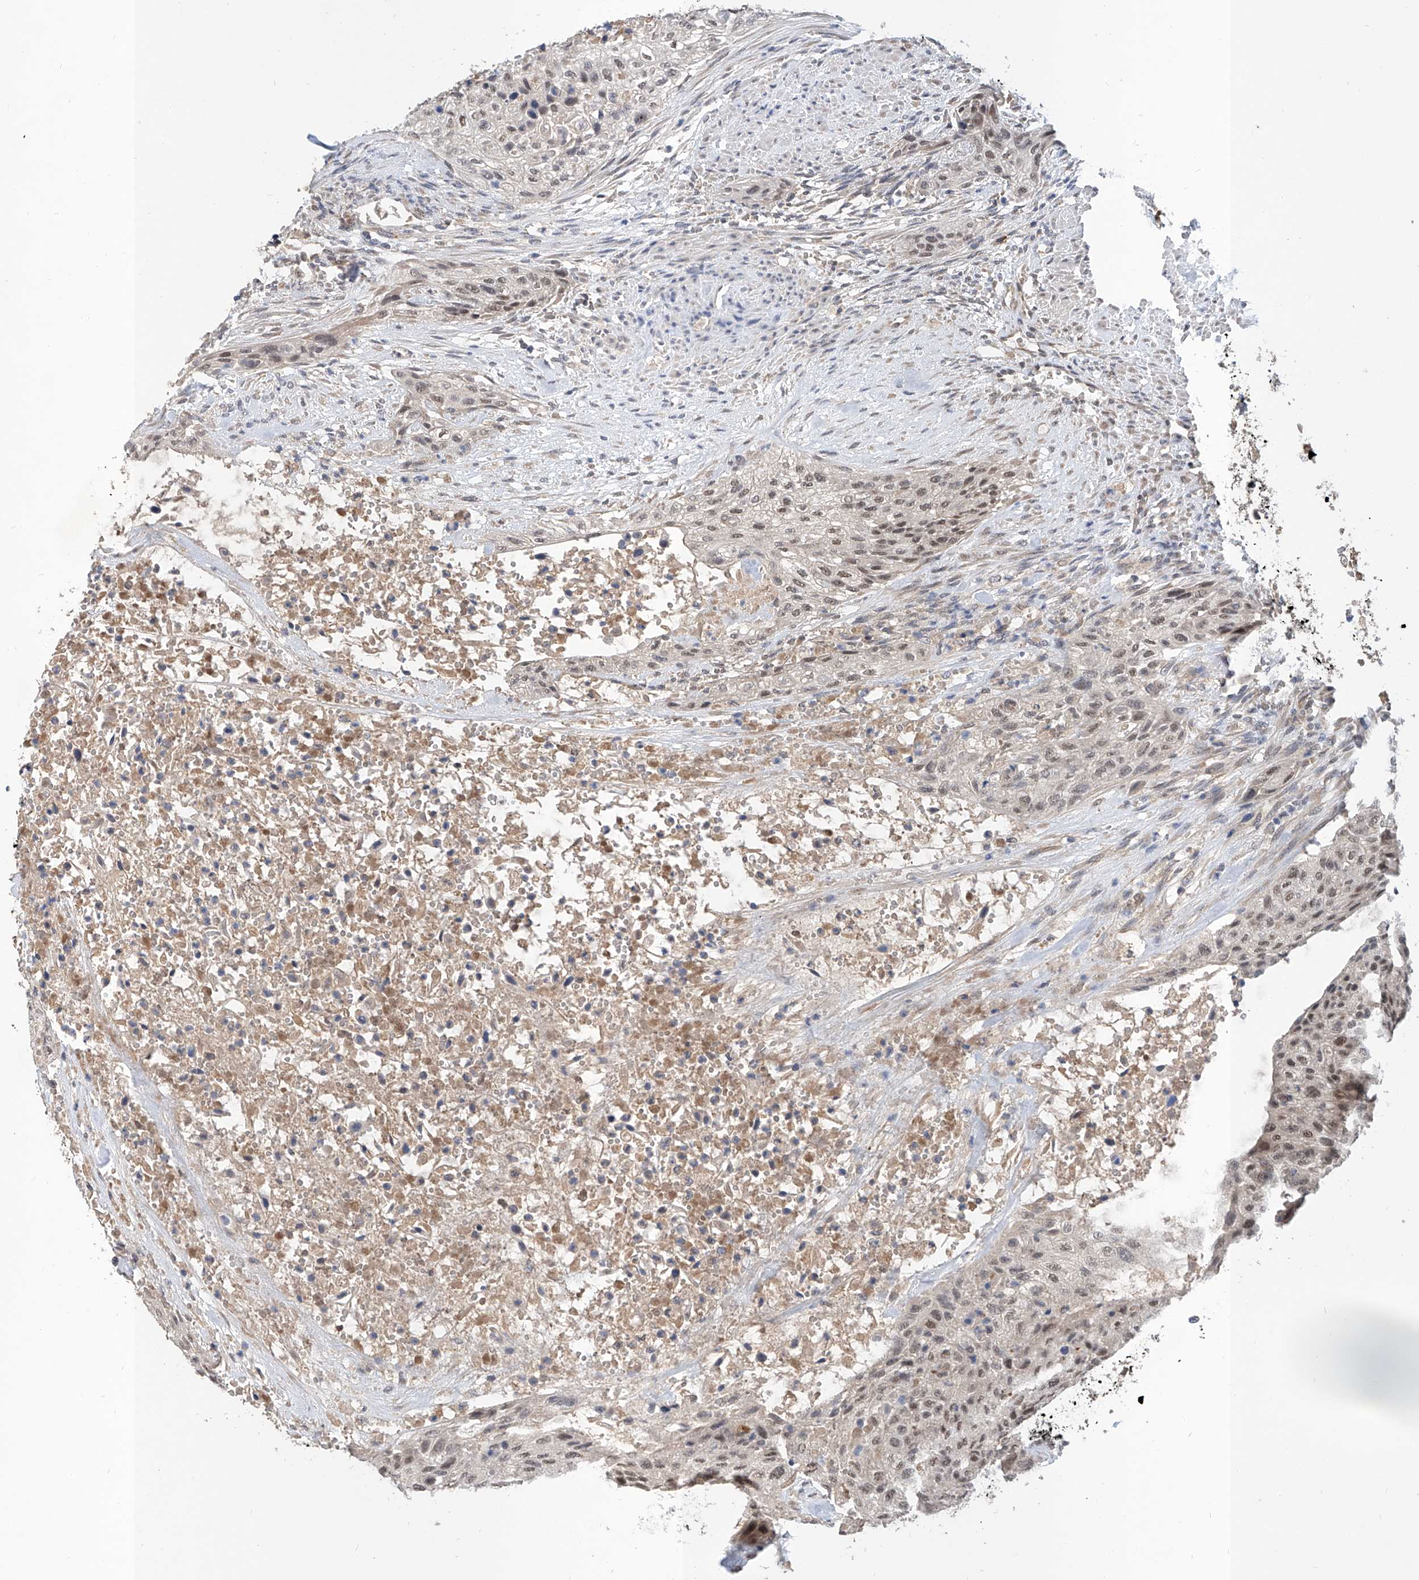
{"staining": {"intensity": "weak", "quantity": "25%-75%", "location": "nuclear"}, "tissue": "urothelial cancer", "cell_type": "Tumor cells", "image_type": "cancer", "snomed": [{"axis": "morphology", "description": "Urothelial carcinoma, High grade"}, {"axis": "topography", "description": "Urinary bladder"}], "caption": "This micrograph reveals immunohistochemistry staining of urothelial carcinoma (high-grade), with low weak nuclear positivity in approximately 25%-75% of tumor cells.", "gene": "CARMIL3", "patient": {"sex": "male", "age": 35}}